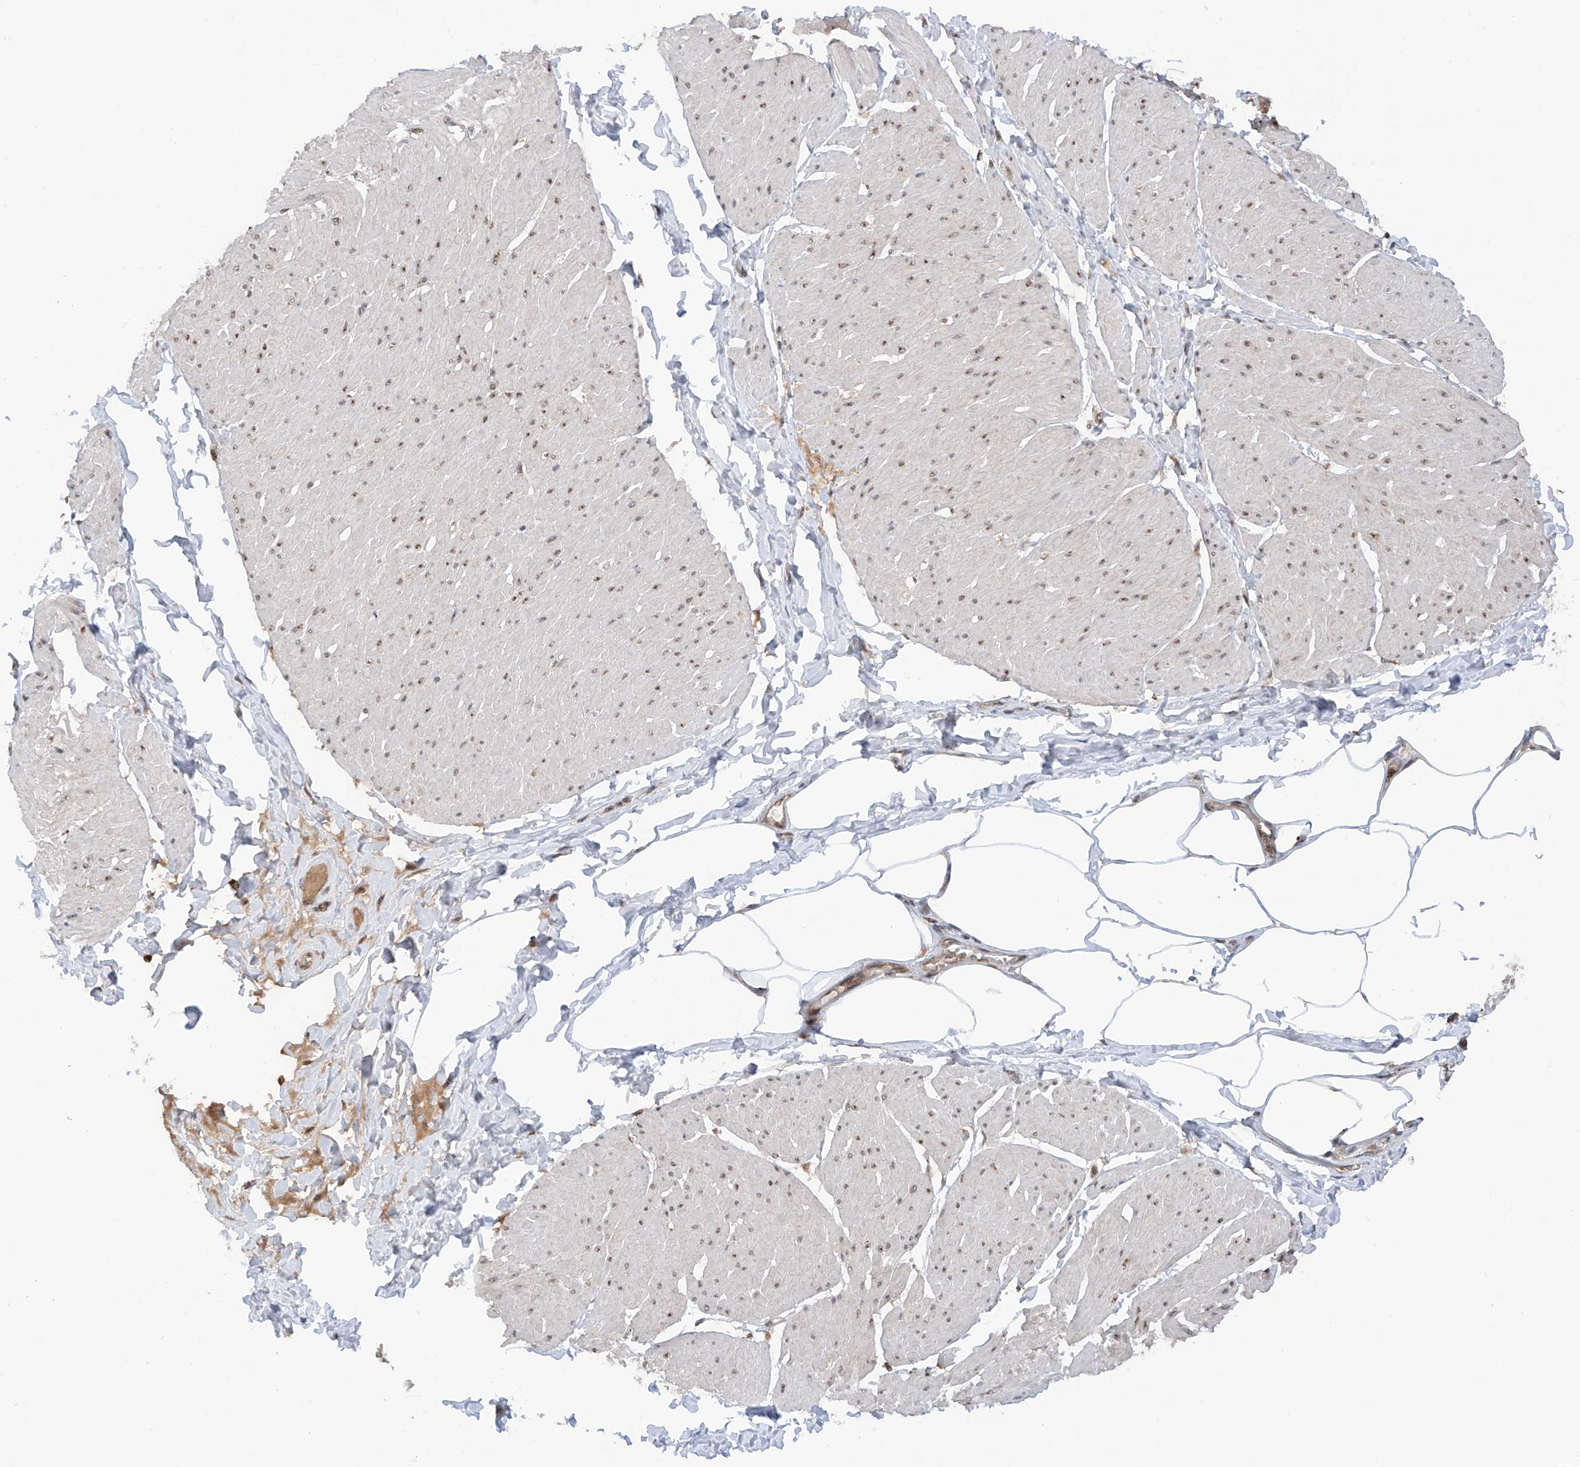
{"staining": {"intensity": "weak", "quantity": "25%-75%", "location": "nuclear"}, "tissue": "smooth muscle", "cell_type": "Smooth muscle cells", "image_type": "normal", "snomed": [{"axis": "morphology", "description": "Urothelial carcinoma, High grade"}, {"axis": "topography", "description": "Urinary bladder"}], "caption": "Immunohistochemical staining of unremarkable human smooth muscle displays weak nuclear protein expression in about 25%-75% of smooth muscle cells.", "gene": "C1orf131", "patient": {"sex": "male", "age": 46}}